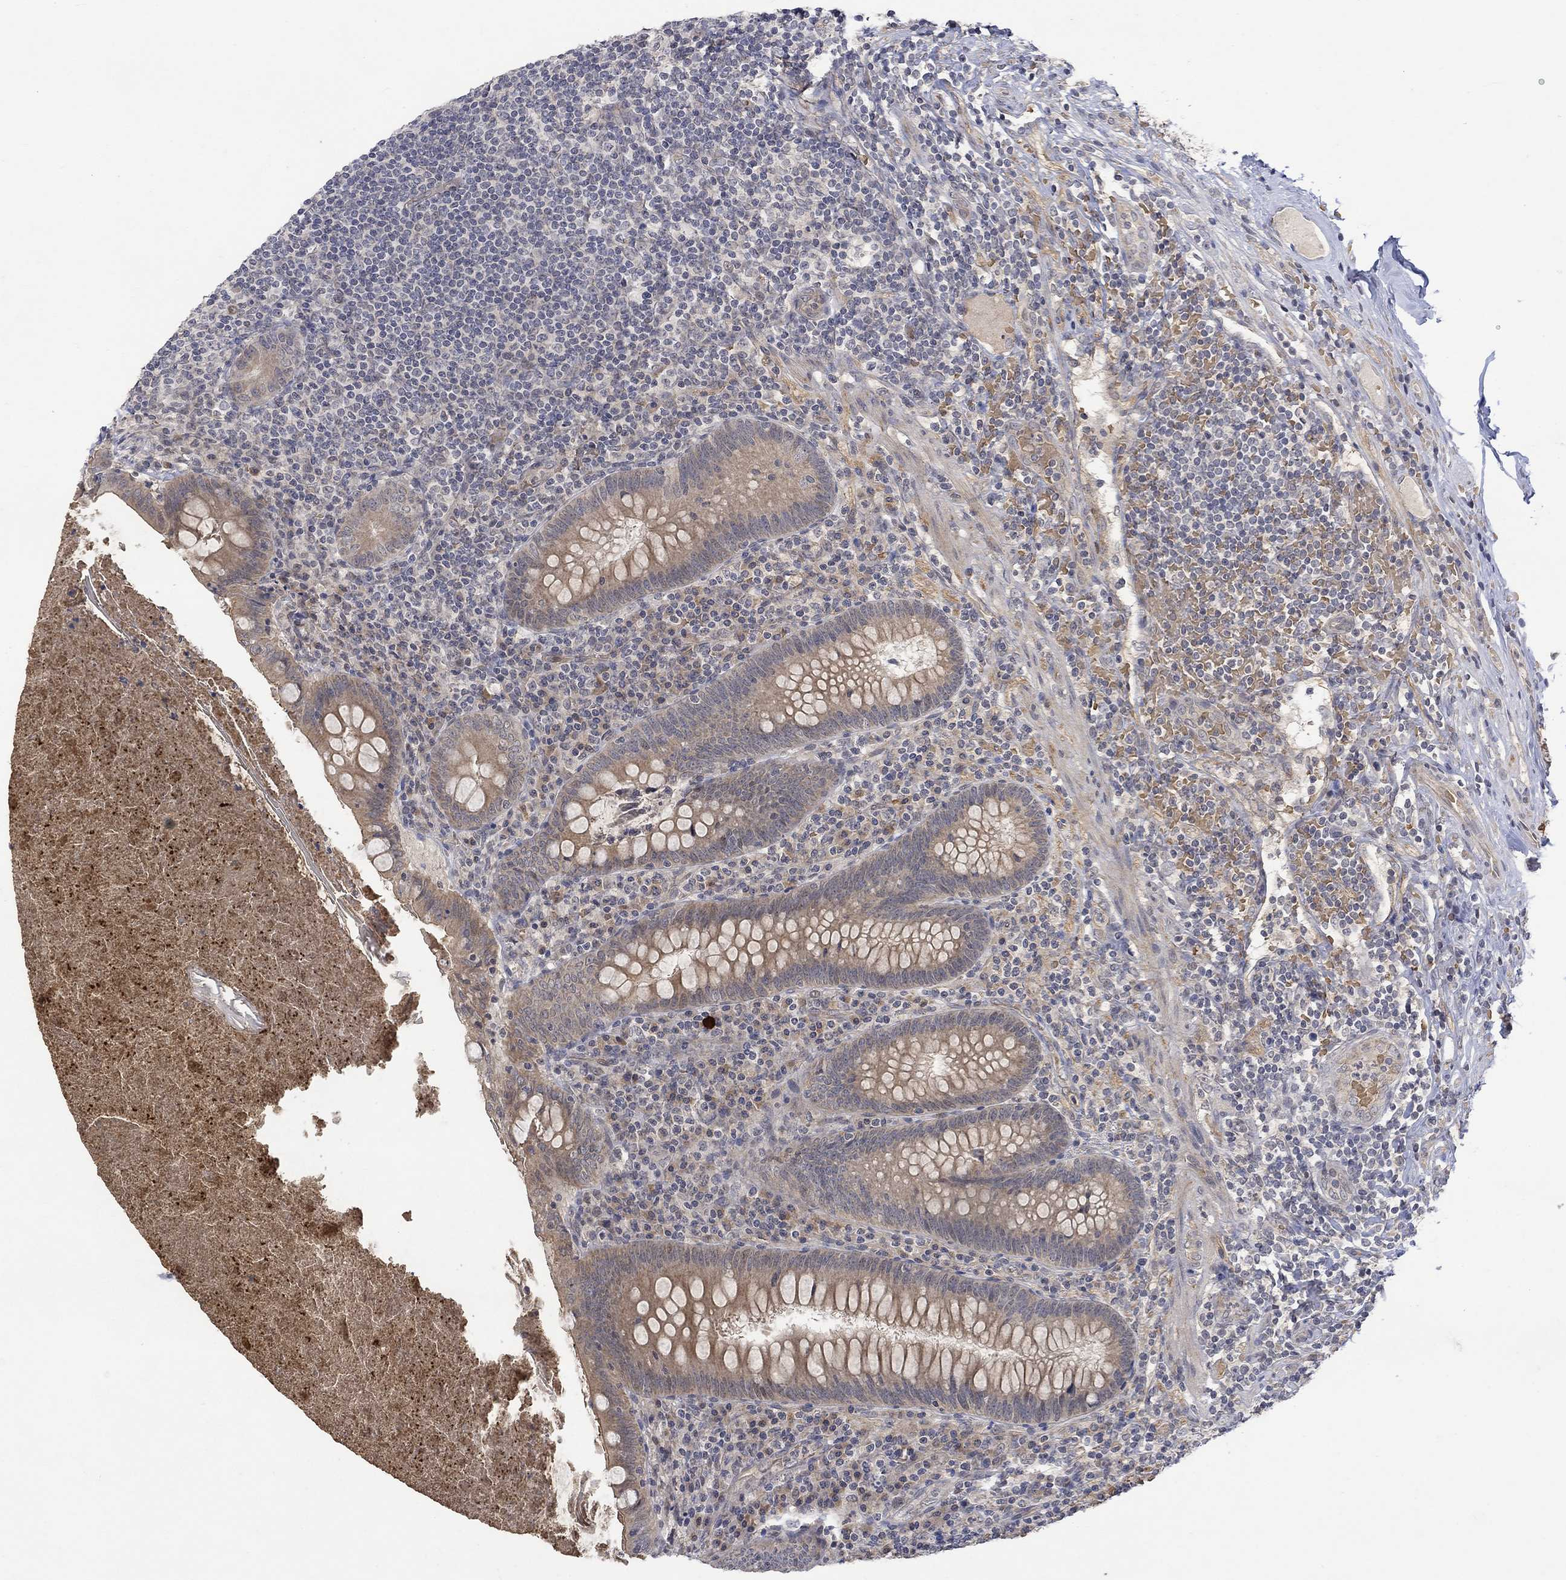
{"staining": {"intensity": "weak", "quantity": "25%-75%", "location": "cytoplasmic/membranous"}, "tissue": "appendix", "cell_type": "Glandular cells", "image_type": "normal", "snomed": [{"axis": "morphology", "description": "Normal tissue, NOS"}, {"axis": "topography", "description": "Appendix"}], "caption": "Approximately 25%-75% of glandular cells in normal appendix display weak cytoplasmic/membranous protein staining as visualized by brown immunohistochemical staining.", "gene": "GRIN2D", "patient": {"sex": "male", "age": 47}}